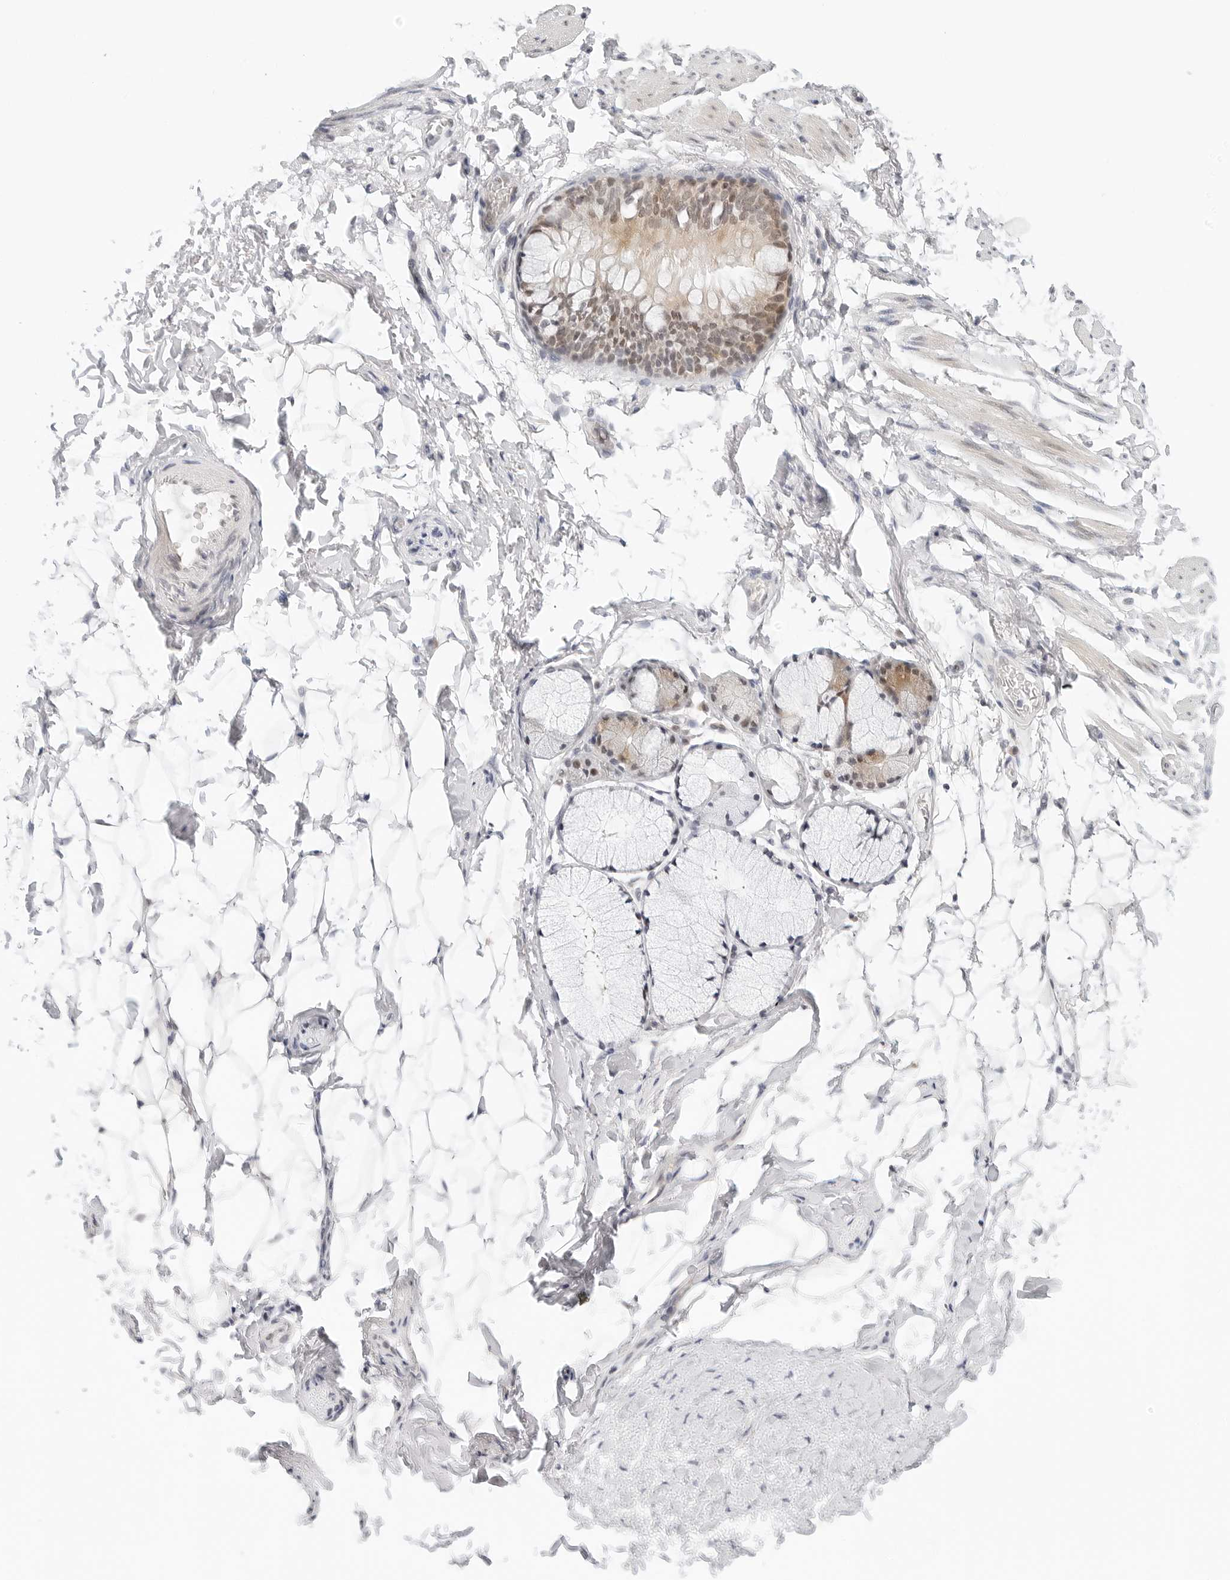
{"staining": {"intensity": "negative", "quantity": "none", "location": "none"}, "tissue": "adipose tissue", "cell_type": "Adipocytes", "image_type": "normal", "snomed": [{"axis": "morphology", "description": "Normal tissue, NOS"}, {"axis": "topography", "description": "Cartilage tissue"}, {"axis": "topography", "description": "Bronchus"}], "caption": "IHC photomicrograph of unremarkable adipose tissue: adipose tissue stained with DAB shows no significant protein staining in adipocytes.", "gene": "TSEN2", "patient": {"sex": "female", "age": 73}}